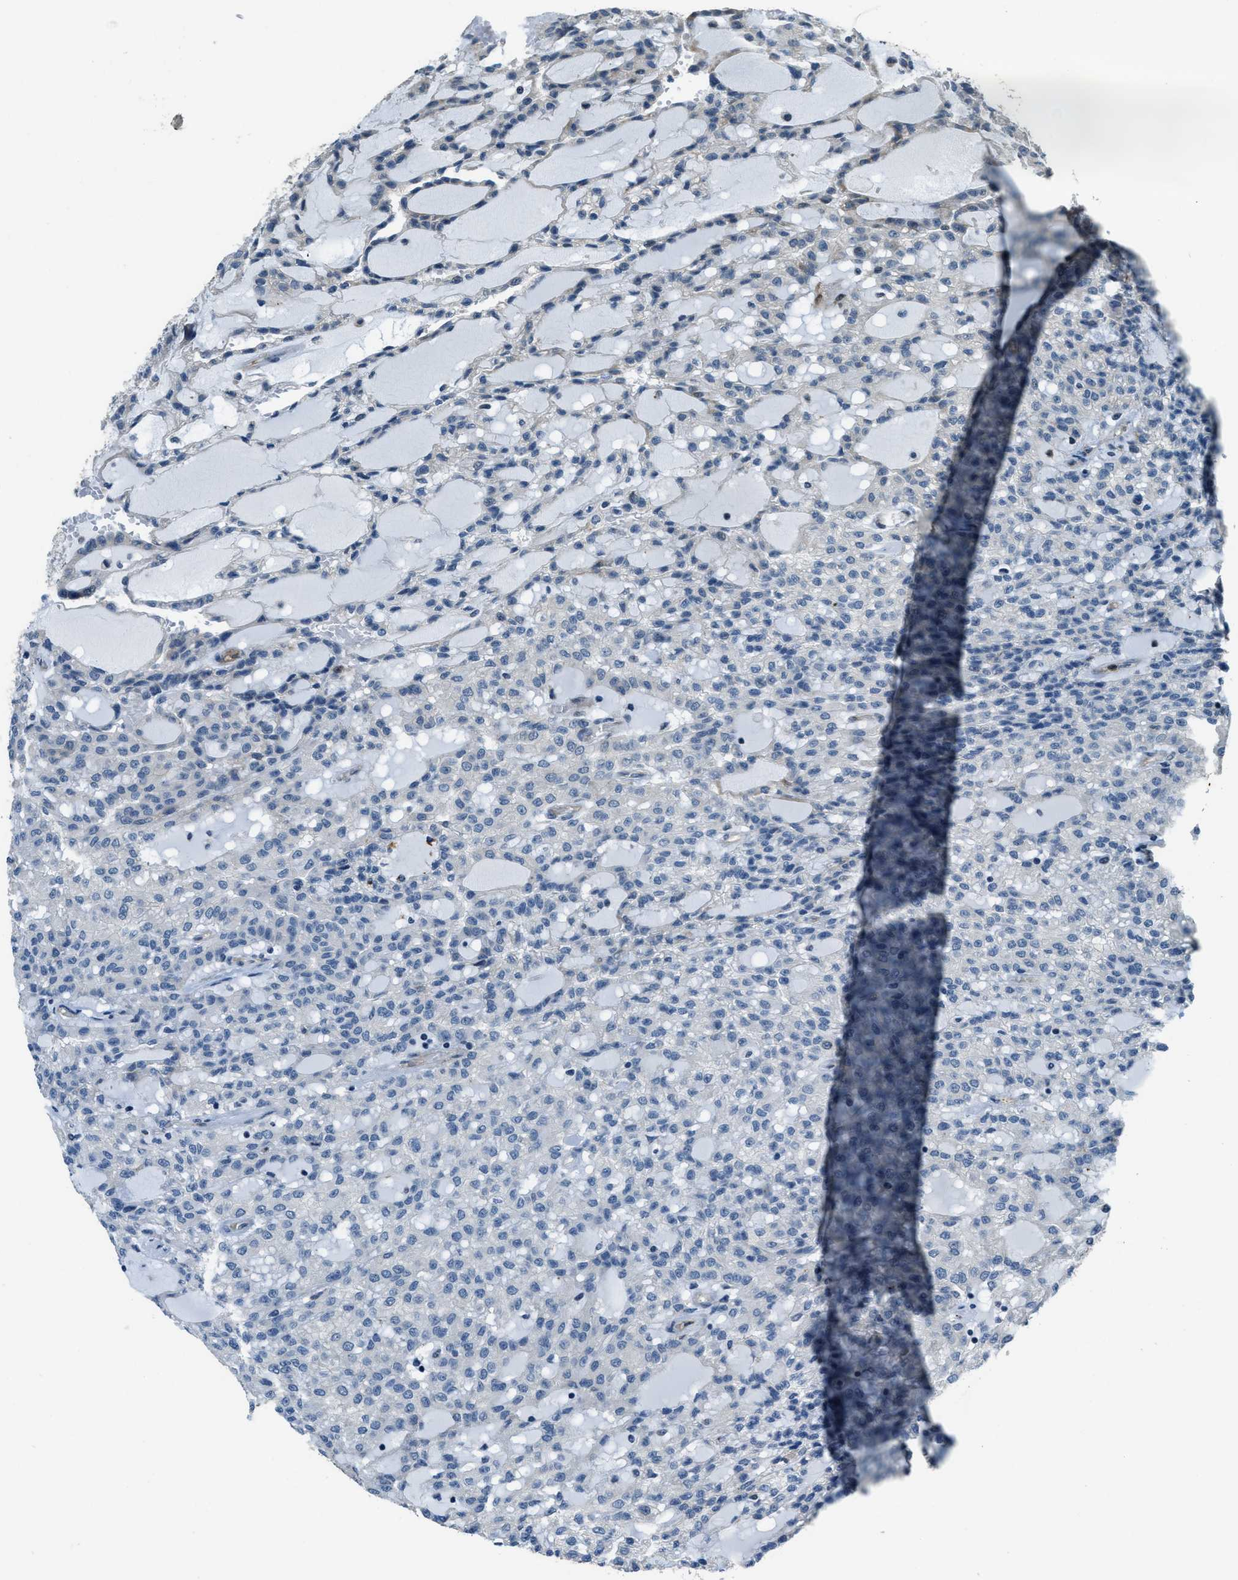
{"staining": {"intensity": "negative", "quantity": "none", "location": "none"}, "tissue": "renal cancer", "cell_type": "Tumor cells", "image_type": "cancer", "snomed": [{"axis": "morphology", "description": "Adenocarcinoma, NOS"}, {"axis": "topography", "description": "Kidney"}], "caption": "IHC photomicrograph of neoplastic tissue: renal adenocarcinoma stained with DAB (3,3'-diaminobenzidine) exhibits no significant protein positivity in tumor cells. (Brightfield microscopy of DAB immunohistochemistry at high magnification).", "gene": "HERC2", "patient": {"sex": "male", "age": 63}}